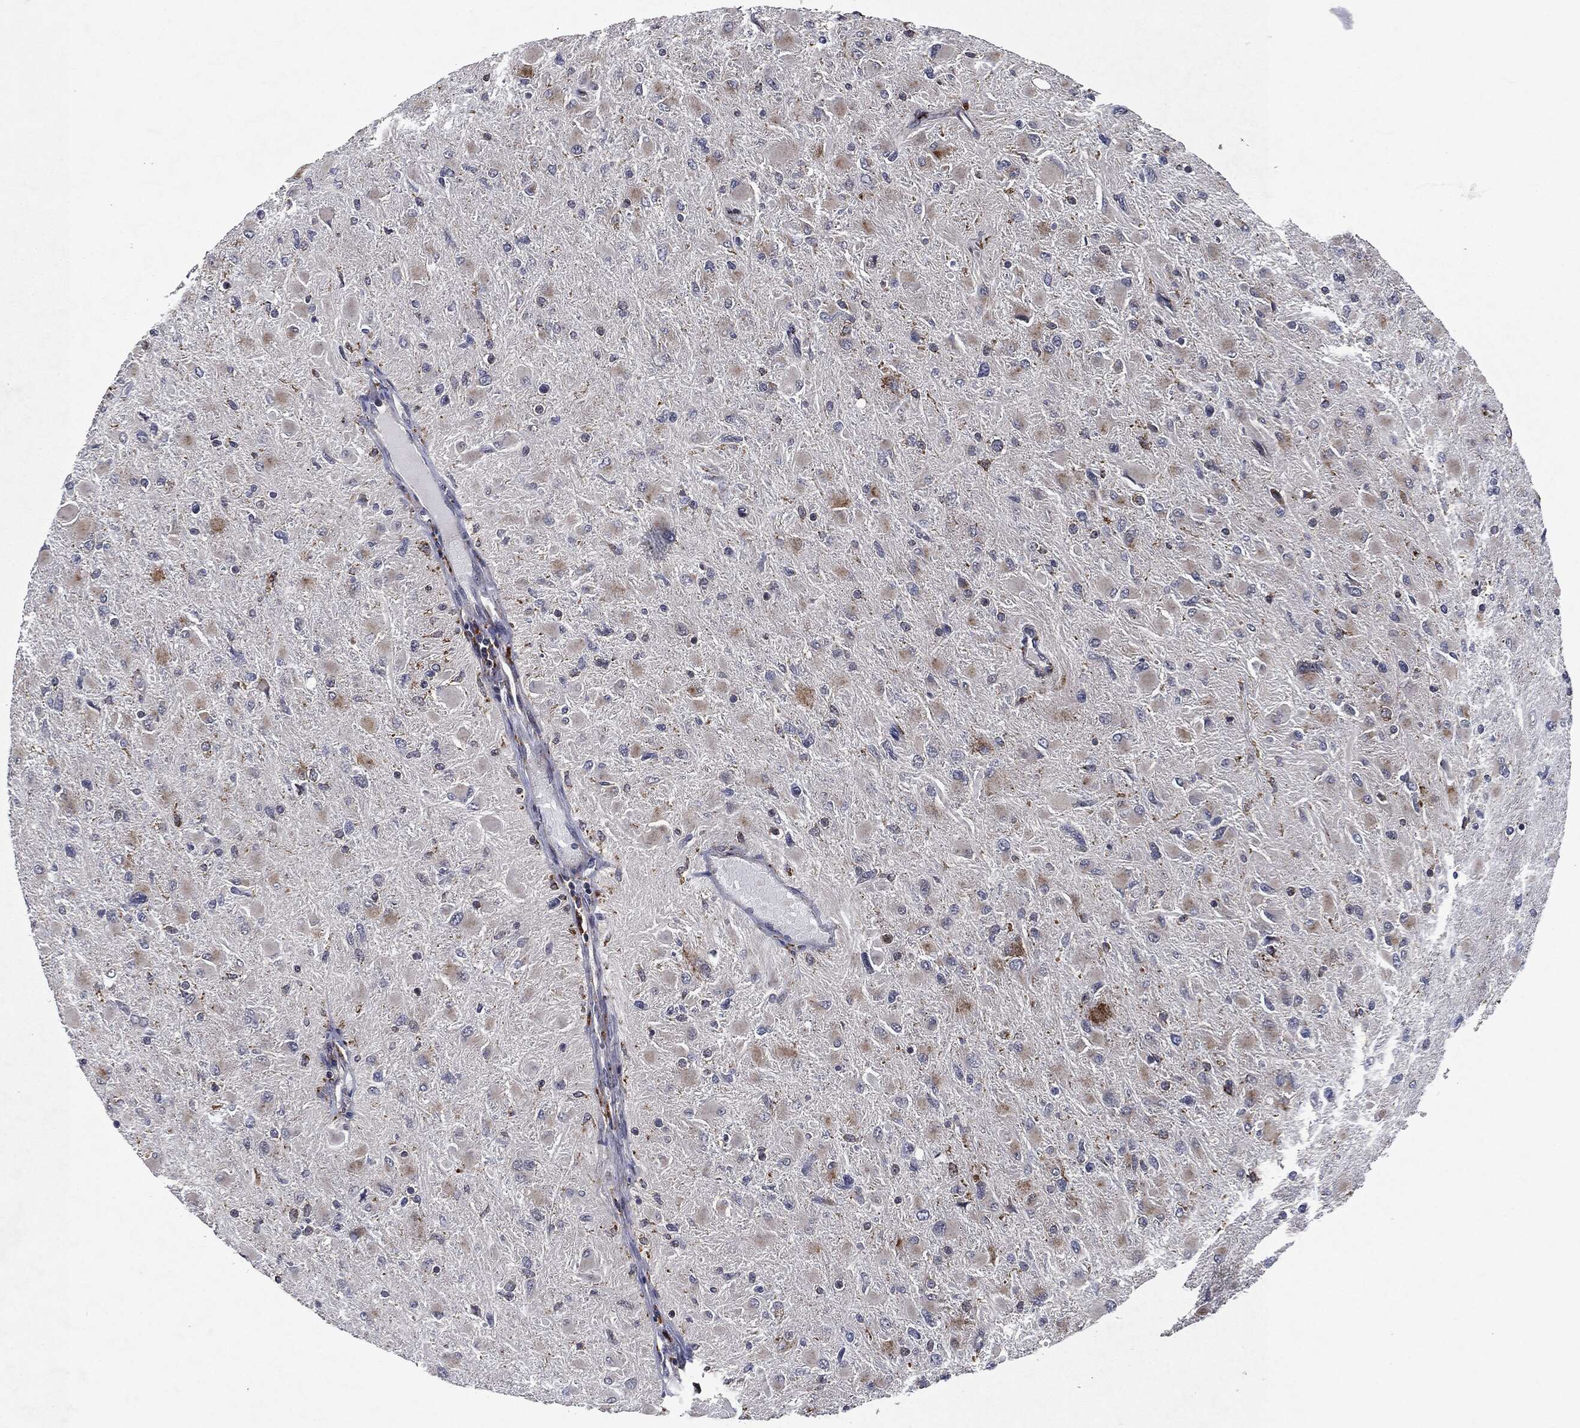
{"staining": {"intensity": "weak", "quantity": "<25%", "location": "cytoplasmic/membranous"}, "tissue": "glioma", "cell_type": "Tumor cells", "image_type": "cancer", "snomed": [{"axis": "morphology", "description": "Glioma, malignant, High grade"}, {"axis": "topography", "description": "Cerebral cortex"}], "caption": "High power microscopy micrograph of an immunohistochemistry (IHC) photomicrograph of high-grade glioma (malignant), revealing no significant expression in tumor cells.", "gene": "SLC31A2", "patient": {"sex": "female", "age": 36}}